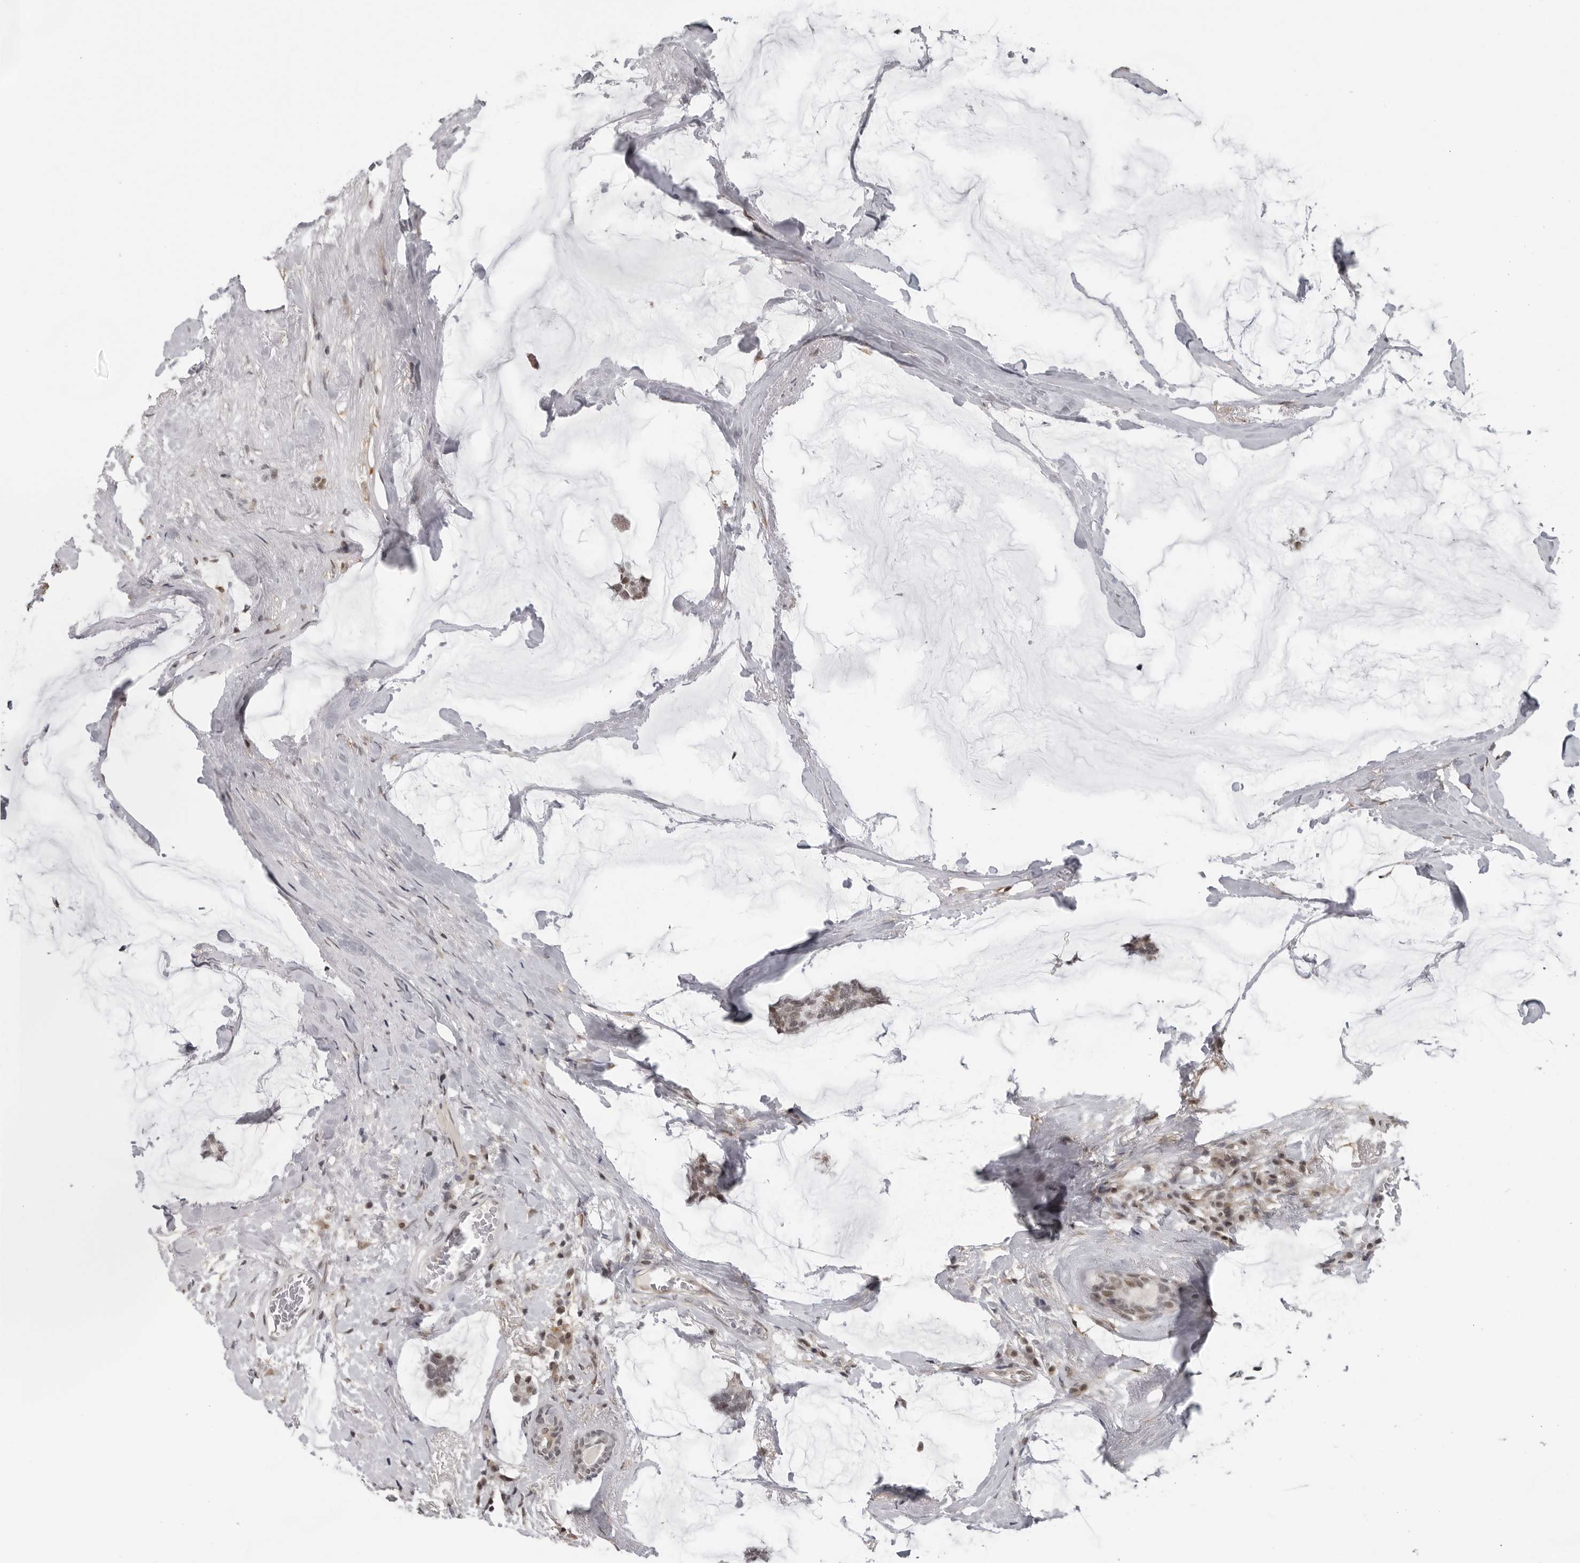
{"staining": {"intensity": "weak", "quantity": ">75%", "location": "nuclear"}, "tissue": "breast cancer", "cell_type": "Tumor cells", "image_type": "cancer", "snomed": [{"axis": "morphology", "description": "Duct carcinoma"}, {"axis": "topography", "description": "Breast"}], "caption": "This micrograph demonstrates breast cancer (intraductal carcinoma) stained with IHC to label a protein in brown. The nuclear of tumor cells show weak positivity for the protein. Nuclei are counter-stained blue.", "gene": "MAF", "patient": {"sex": "female", "age": 93}}